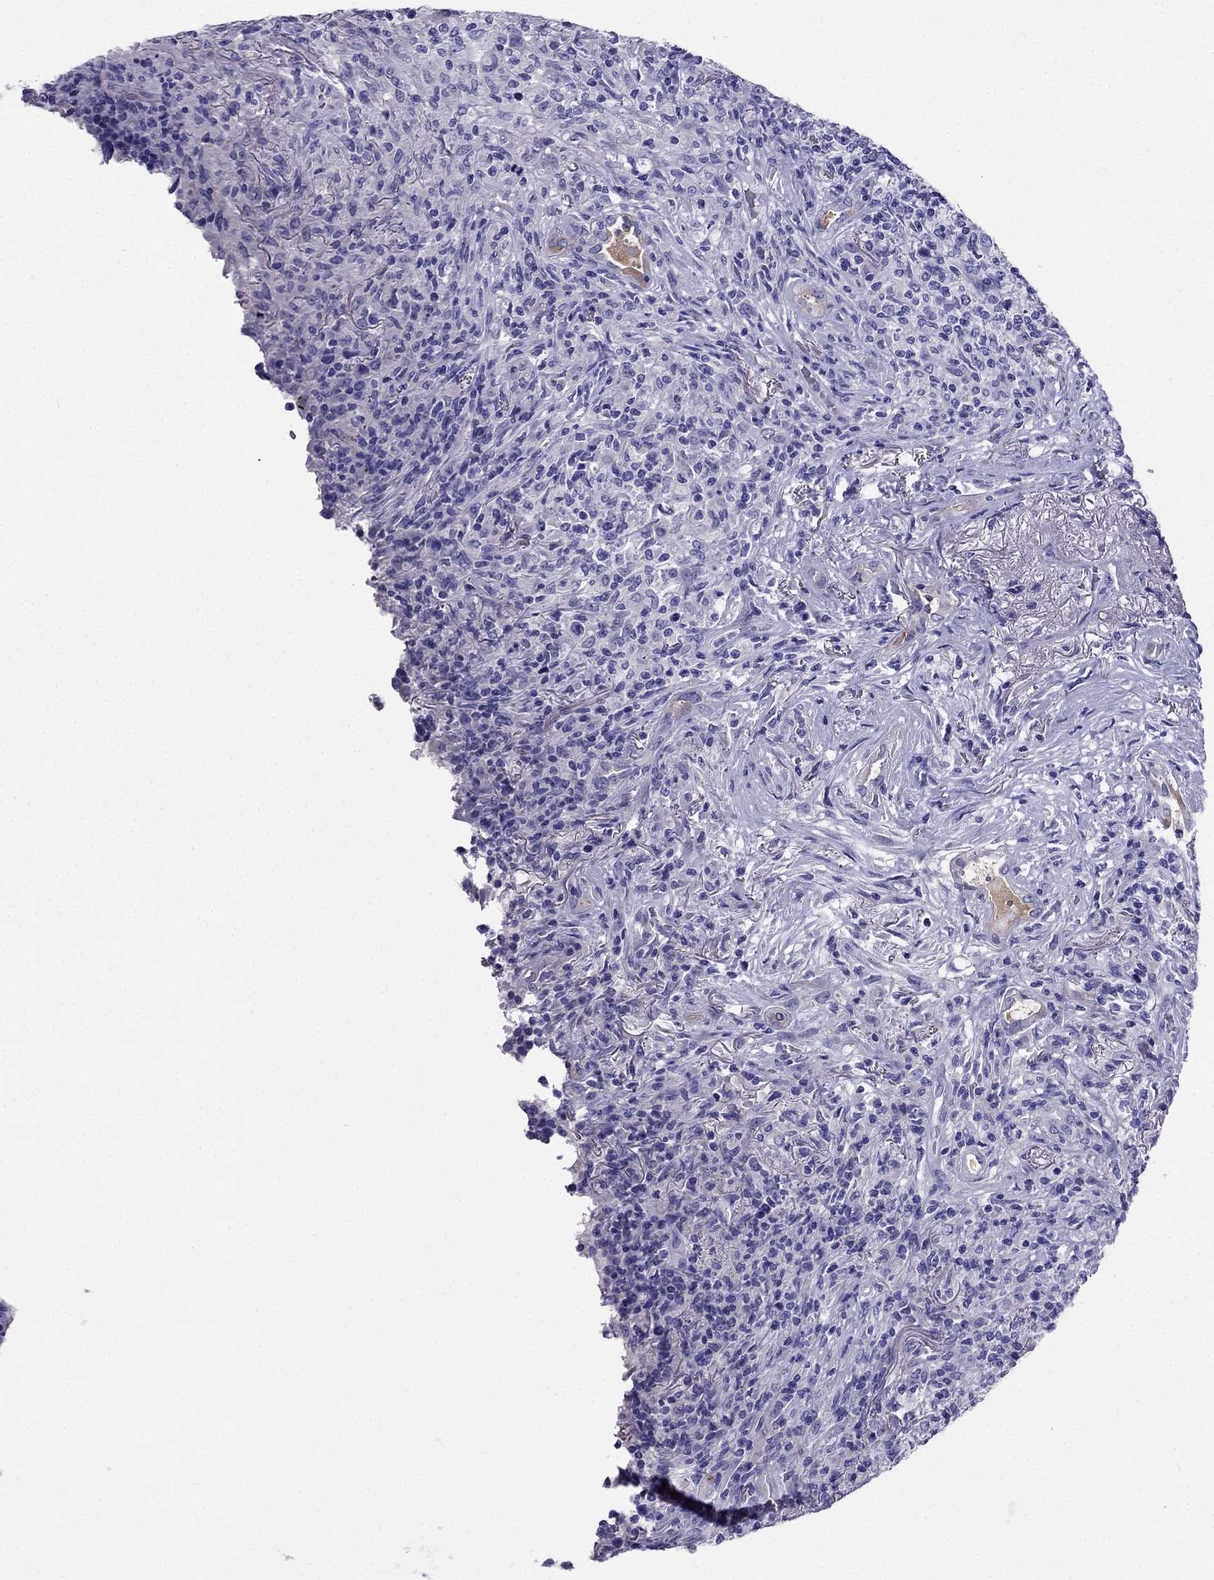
{"staining": {"intensity": "negative", "quantity": "none", "location": "none"}, "tissue": "lymphoma", "cell_type": "Tumor cells", "image_type": "cancer", "snomed": [{"axis": "morphology", "description": "Malignant lymphoma, non-Hodgkin's type, High grade"}, {"axis": "topography", "description": "Lung"}], "caption": "IHC of human lymphoma demonstrates no positivity in tumor cells. Brightfield microscopy of immunohistochemistry stained with DAB (brown) and hematoxylin (blue), captured at high magnification.", "gene": "PTH", "patient": {"sex": "male", "age": 79}}